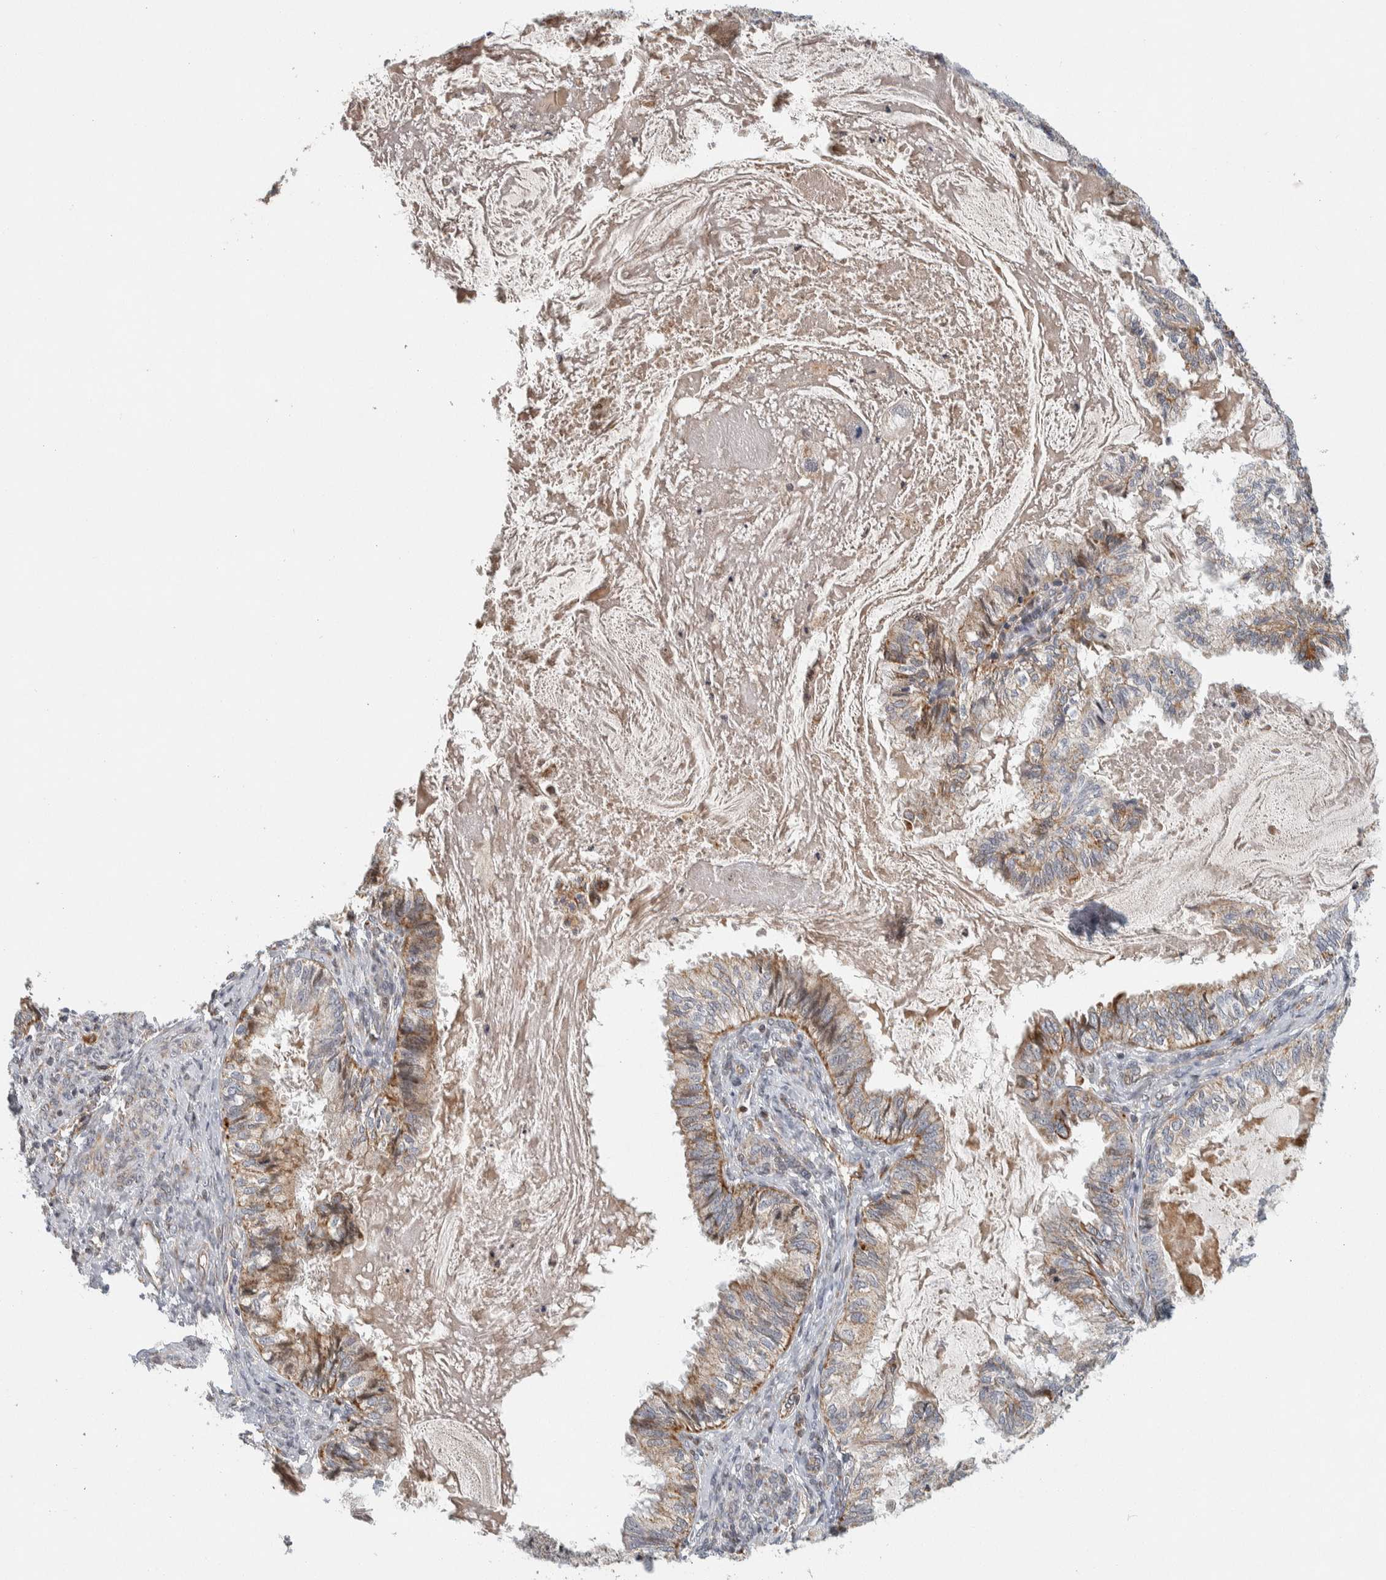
{"staining": {"intensity": "moderate", "quantity": "25%-75%", "location": "cytoplasmic/membranous"}, "tissue": "cervical cancer", "cell_type": "Tumor cells", "image_type": "cancer", "snomed": [{"axis": "morphology", "description": "Normal tissue, NOS"}, {"axis": "morphology", "description": "Adenocarcinoma, NOS"}, {"axis": "topography", "description": "Cervix"}, {"axis": "topography", "description": "Endometrium"}], "caption": "Moderate cytoplasmic/membranous staining is seen in approximately 25%-75% of tumor cells in cervical cancer (adenocarcinoma).", "gene": "AFP", "patient": {"sex": "female", "age": 86}}